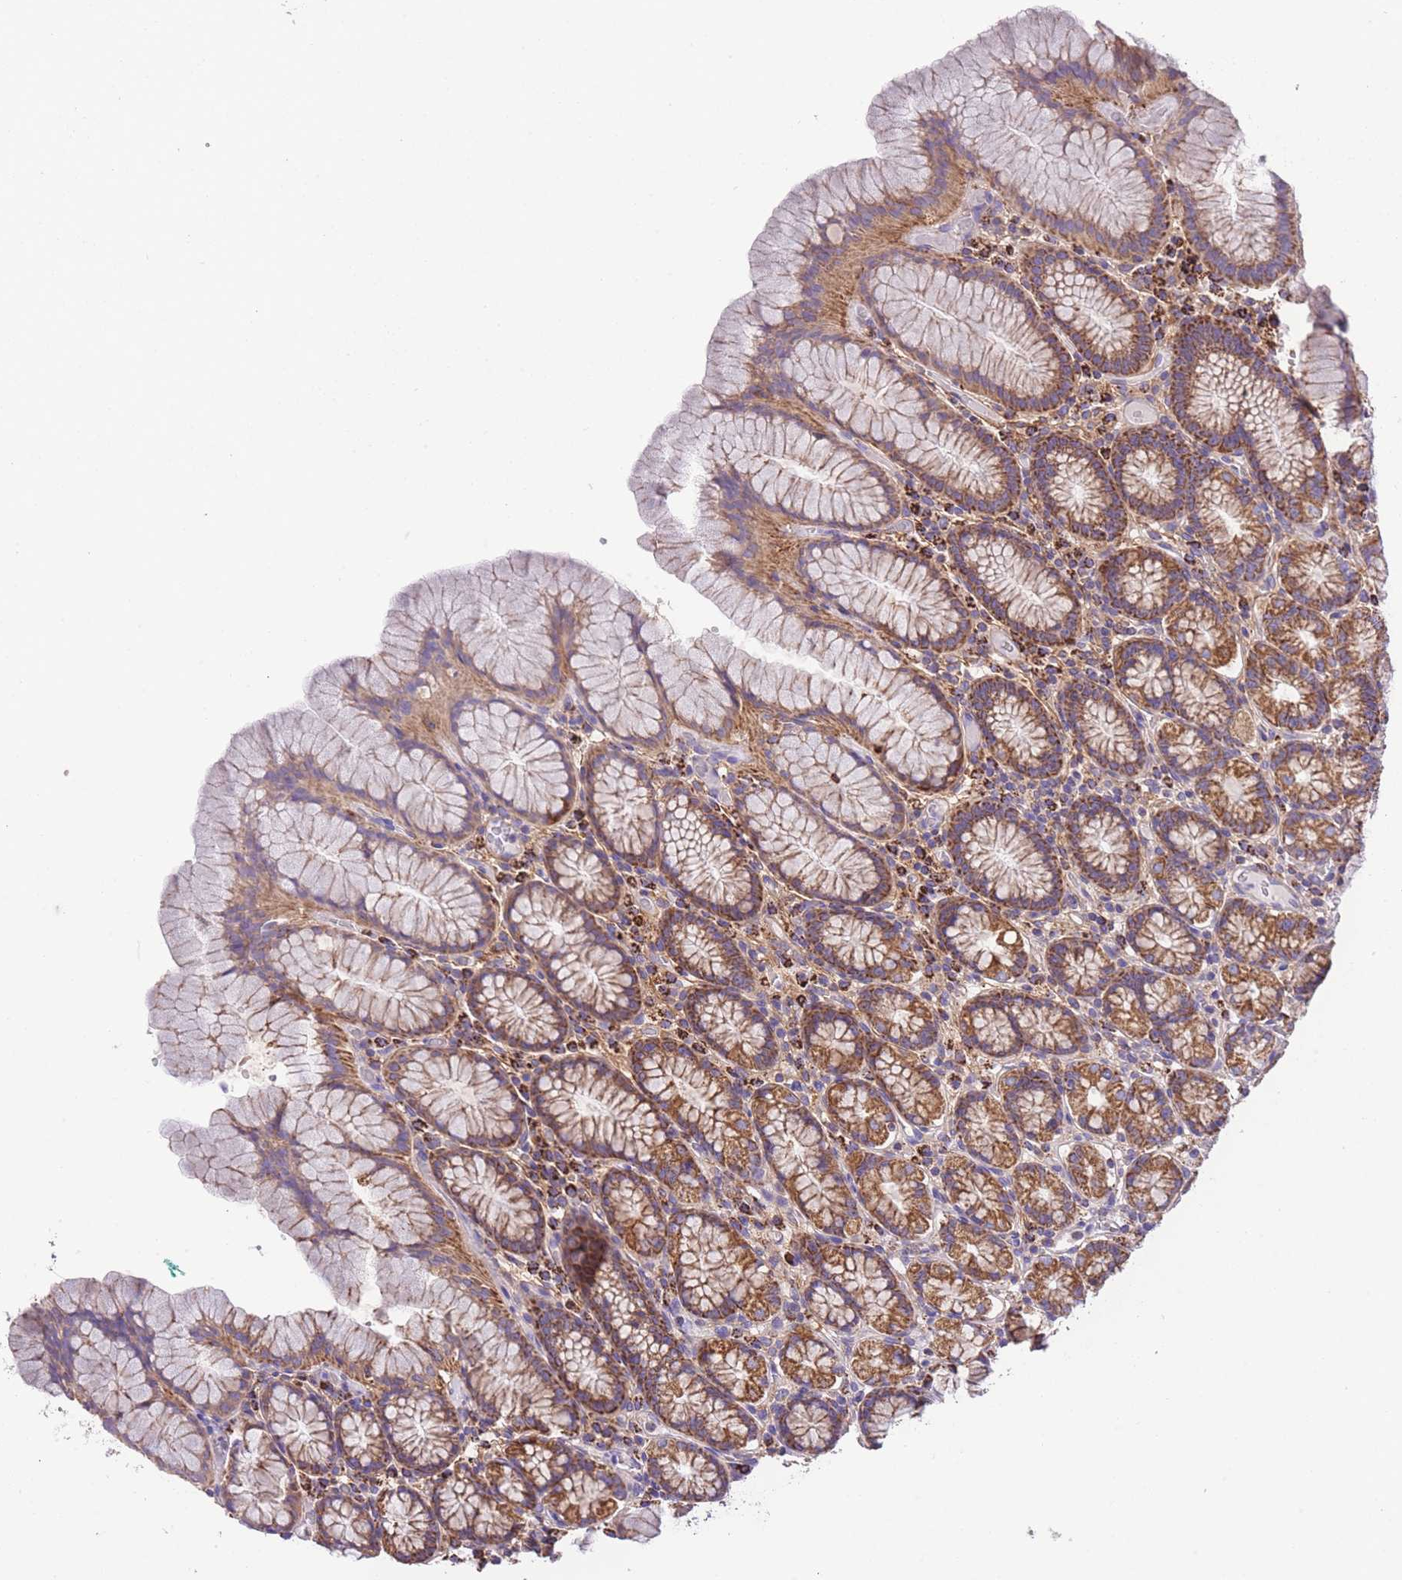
{"staining": {"intensity": "strong", "quantity": ">75%", "location": "cytoplasmic/membranous"}, "tissue": "stomach", "cell_type": "Glandular cells", "image_type": "normal", "snomed": [{"axis": "morphology", "description": "Normal tissue, NOS"}, {"axis": "topography", "description": "Stomach, upper"}, {"axis": "topography", "description": "Stomach"}], "caption": "Immunohistochemical staining of unremarkable stomach reveals strong cytoplasmic/membranous protein expression in approximately >75% of glandular cells. (DAB (3,3'-diaminobenzidine) IHC, brown staining for protein, blue staining for nuclei).", "gene": "ST3GAL3", "patient": {"sex": "male", "age": 62}}